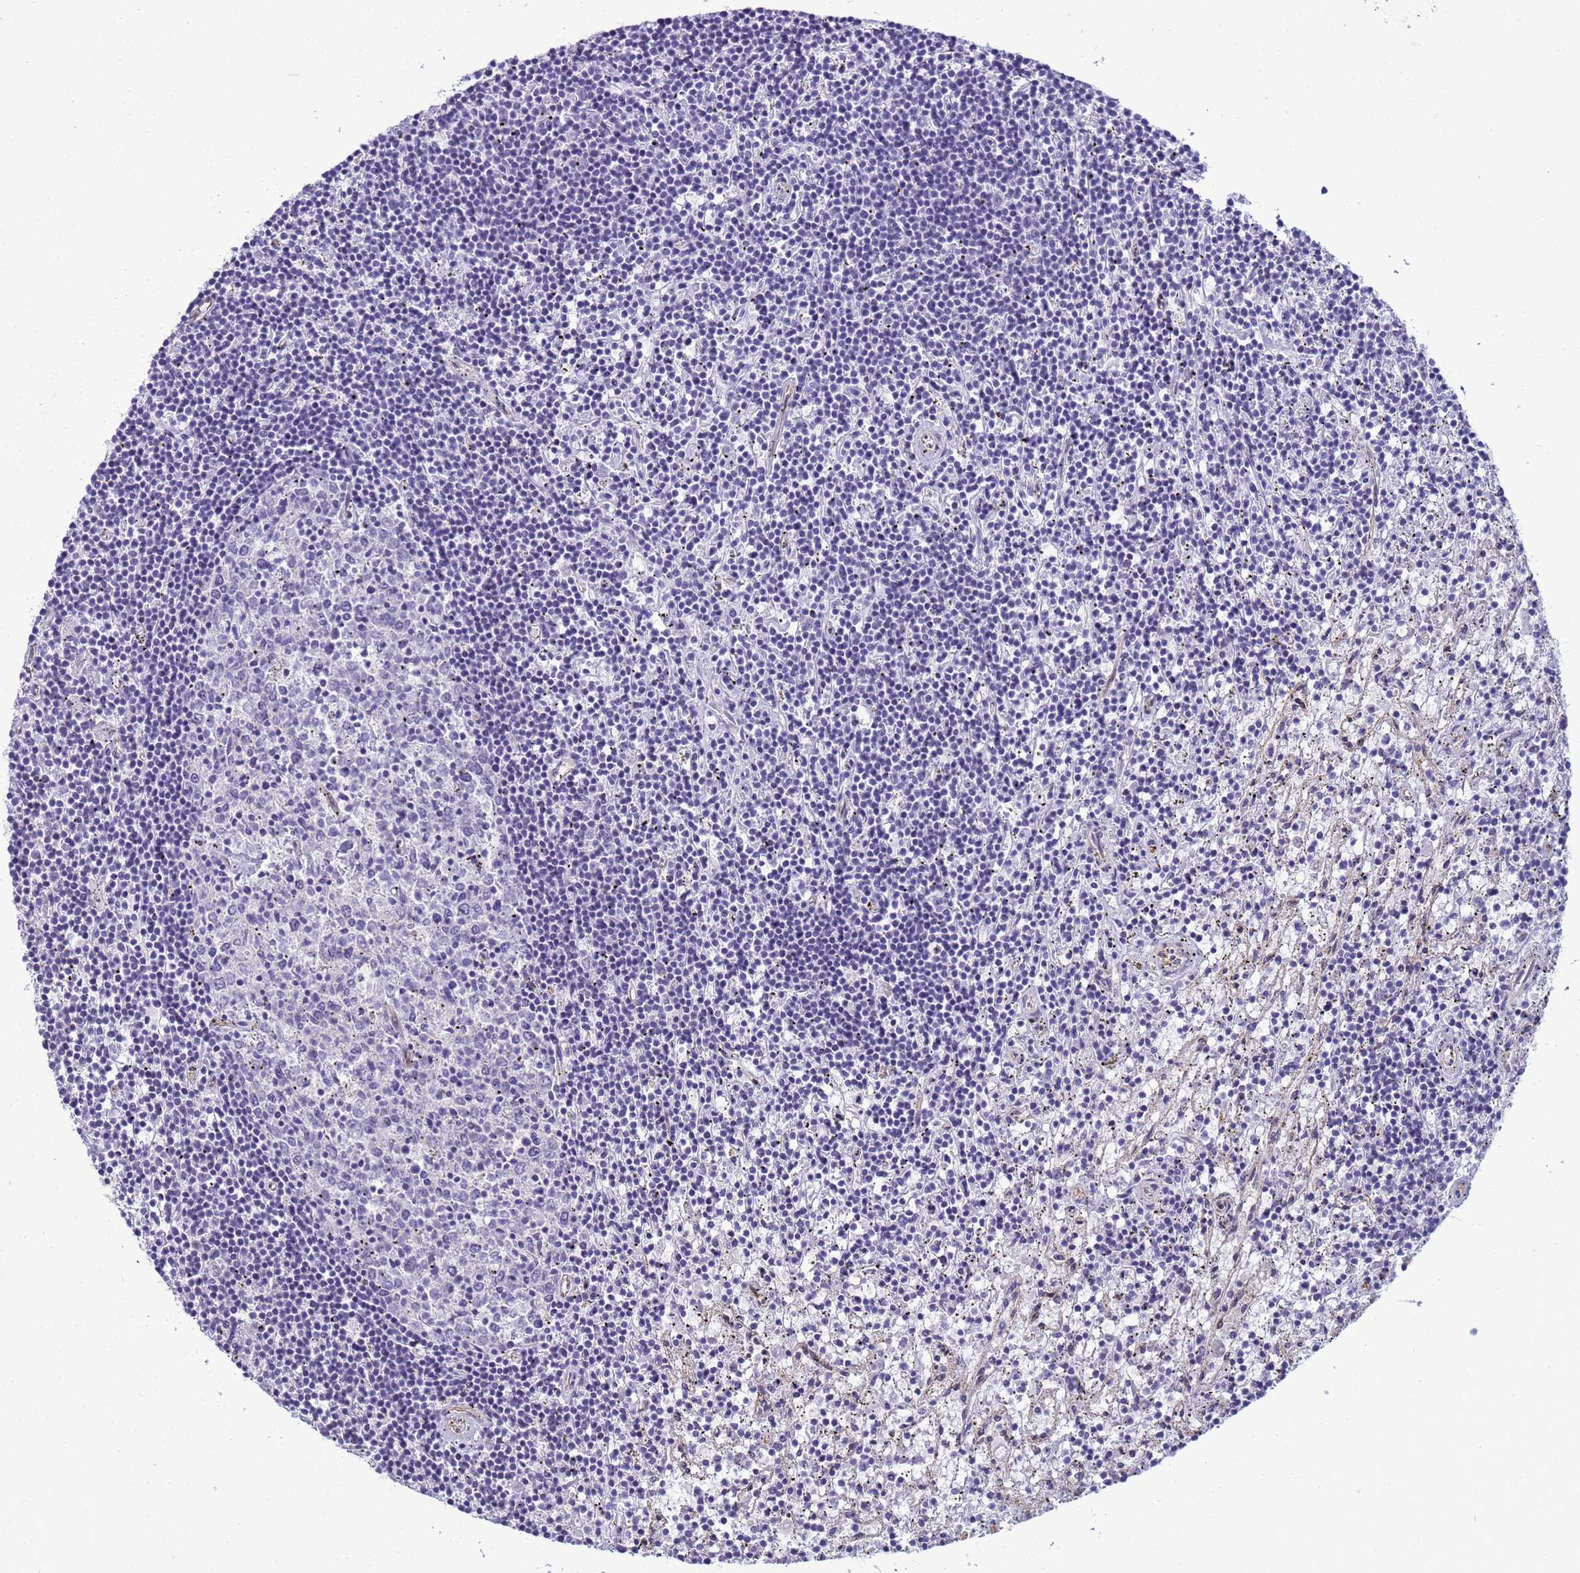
{"staining": {"intensity": "negative", "quantity": "none", "location": "none"}, "tissue": "lymphoma", "cell_type": "Tumor cells", "image_type": "cancer", "snomed": [{"axis": "morphology", "description": "Malignant lymphoma, non-Hodgkin's type, Low grade"}, {"axis": "topography", "description": "Spleen"}], "caption": "This histopathology image is of lymphoma stained with immunohistochemistry to label a protein in brown with the nuclei are counter-stained blue. There is no staining in tumor cells. Brightfield microscopy of immunohistochemistry stained with DAB (3,3'-diaminobenzidine) (brown) and hematoxylin (blue), captured at high magnification.", "gene": "ITGB4", "patient": {"sex": "male", "age": 76}}